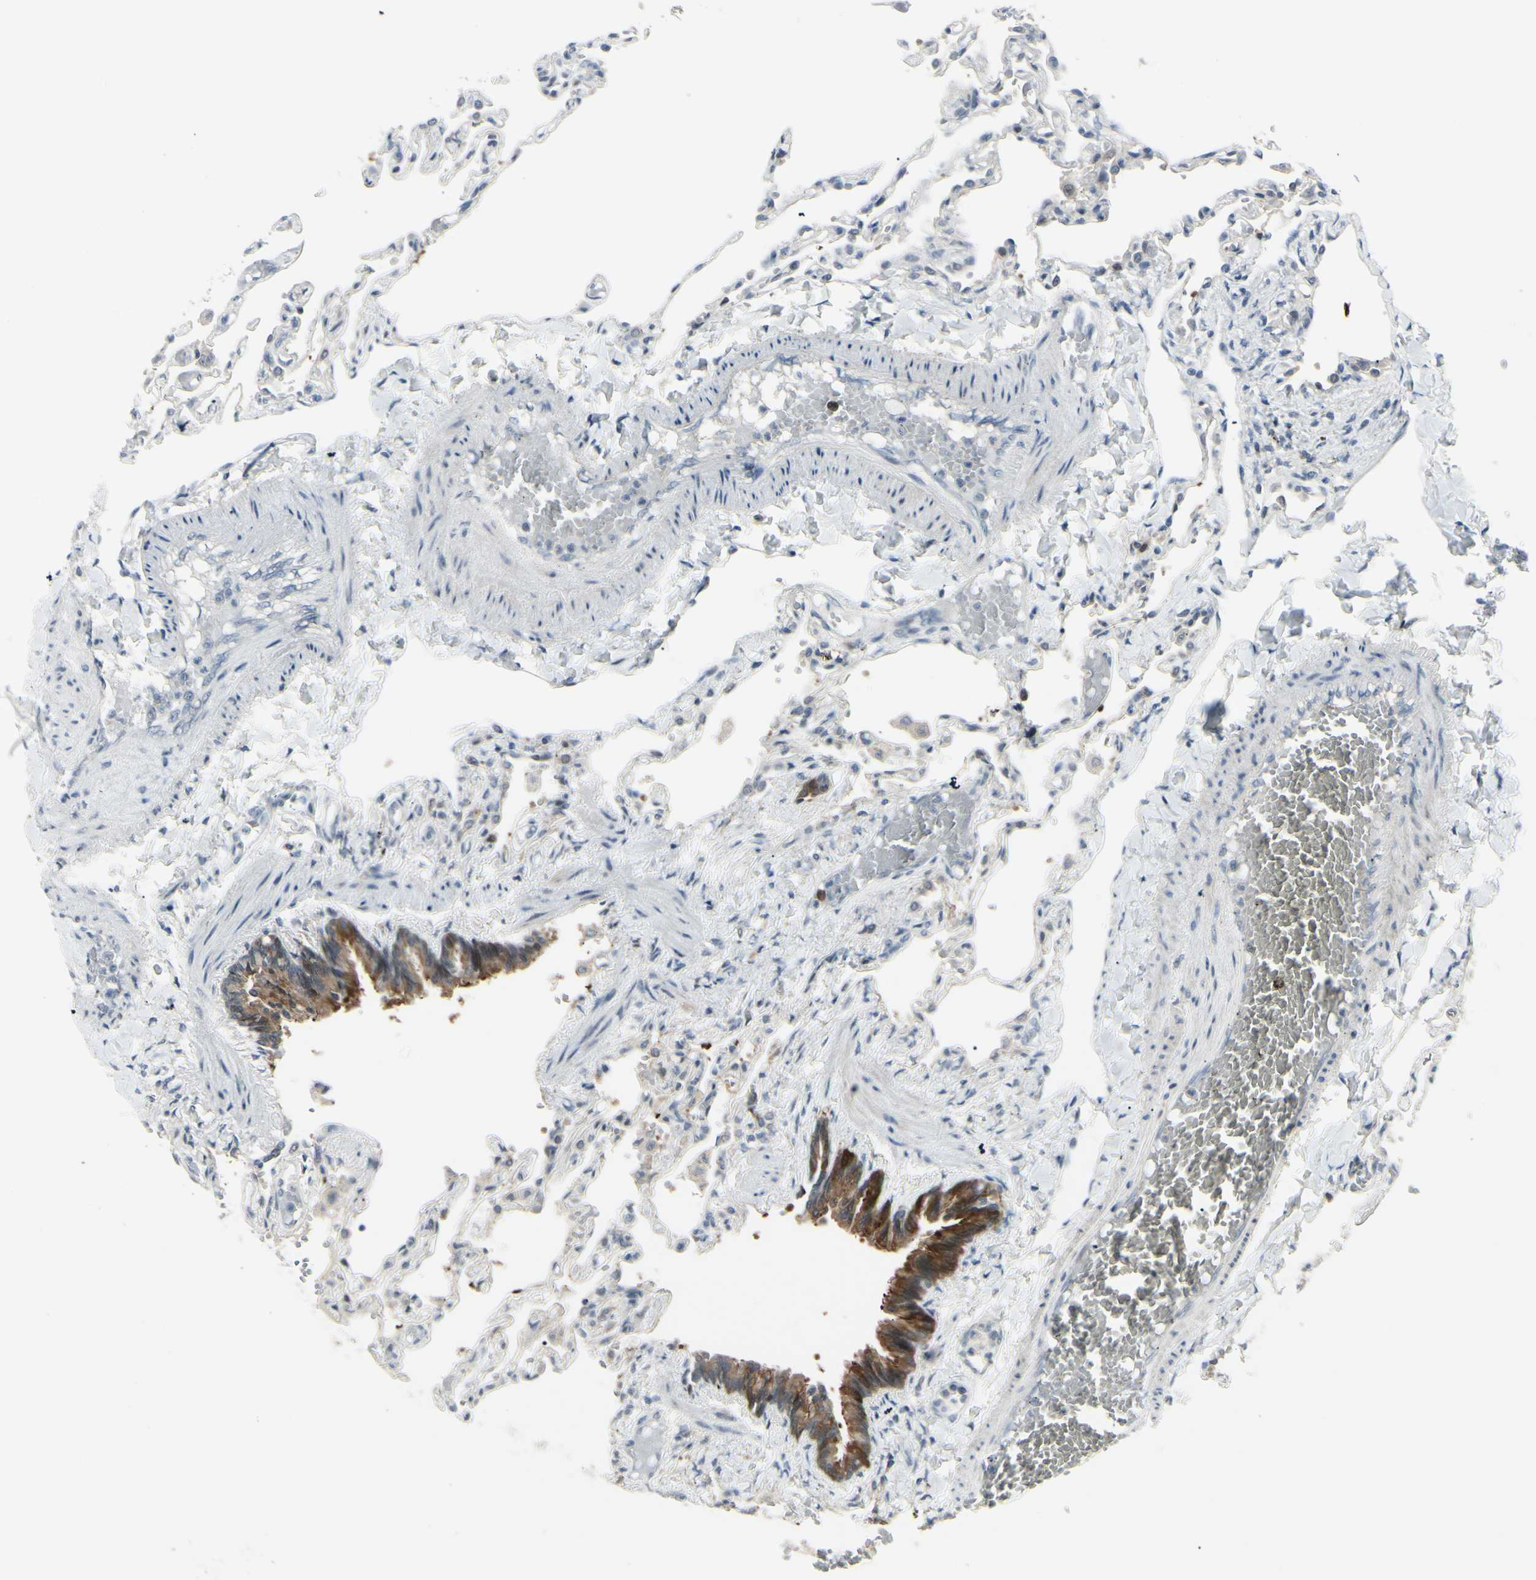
{"staining": {"intensity": "negative", "quantity": "none", "location": "none"}, "tissue": "lung", "cell_type": "Alveolar cells", "image_type": "normal", "snomed": [{"axis": "morphology", "description": "Normal tissue, NOS"}, {"axis": "topography", "description": "Lung"}], "caption": "This is a image of immunohistochemistry (IHC) staining of benign lung, which shows no positivity in alveolar cells. The staining is performed using DAB brown chromogen with nuclei counter-stained in using hematoxylin.", "gene": "ETNK1", "patient": {"sex": "male", "age": 21}}